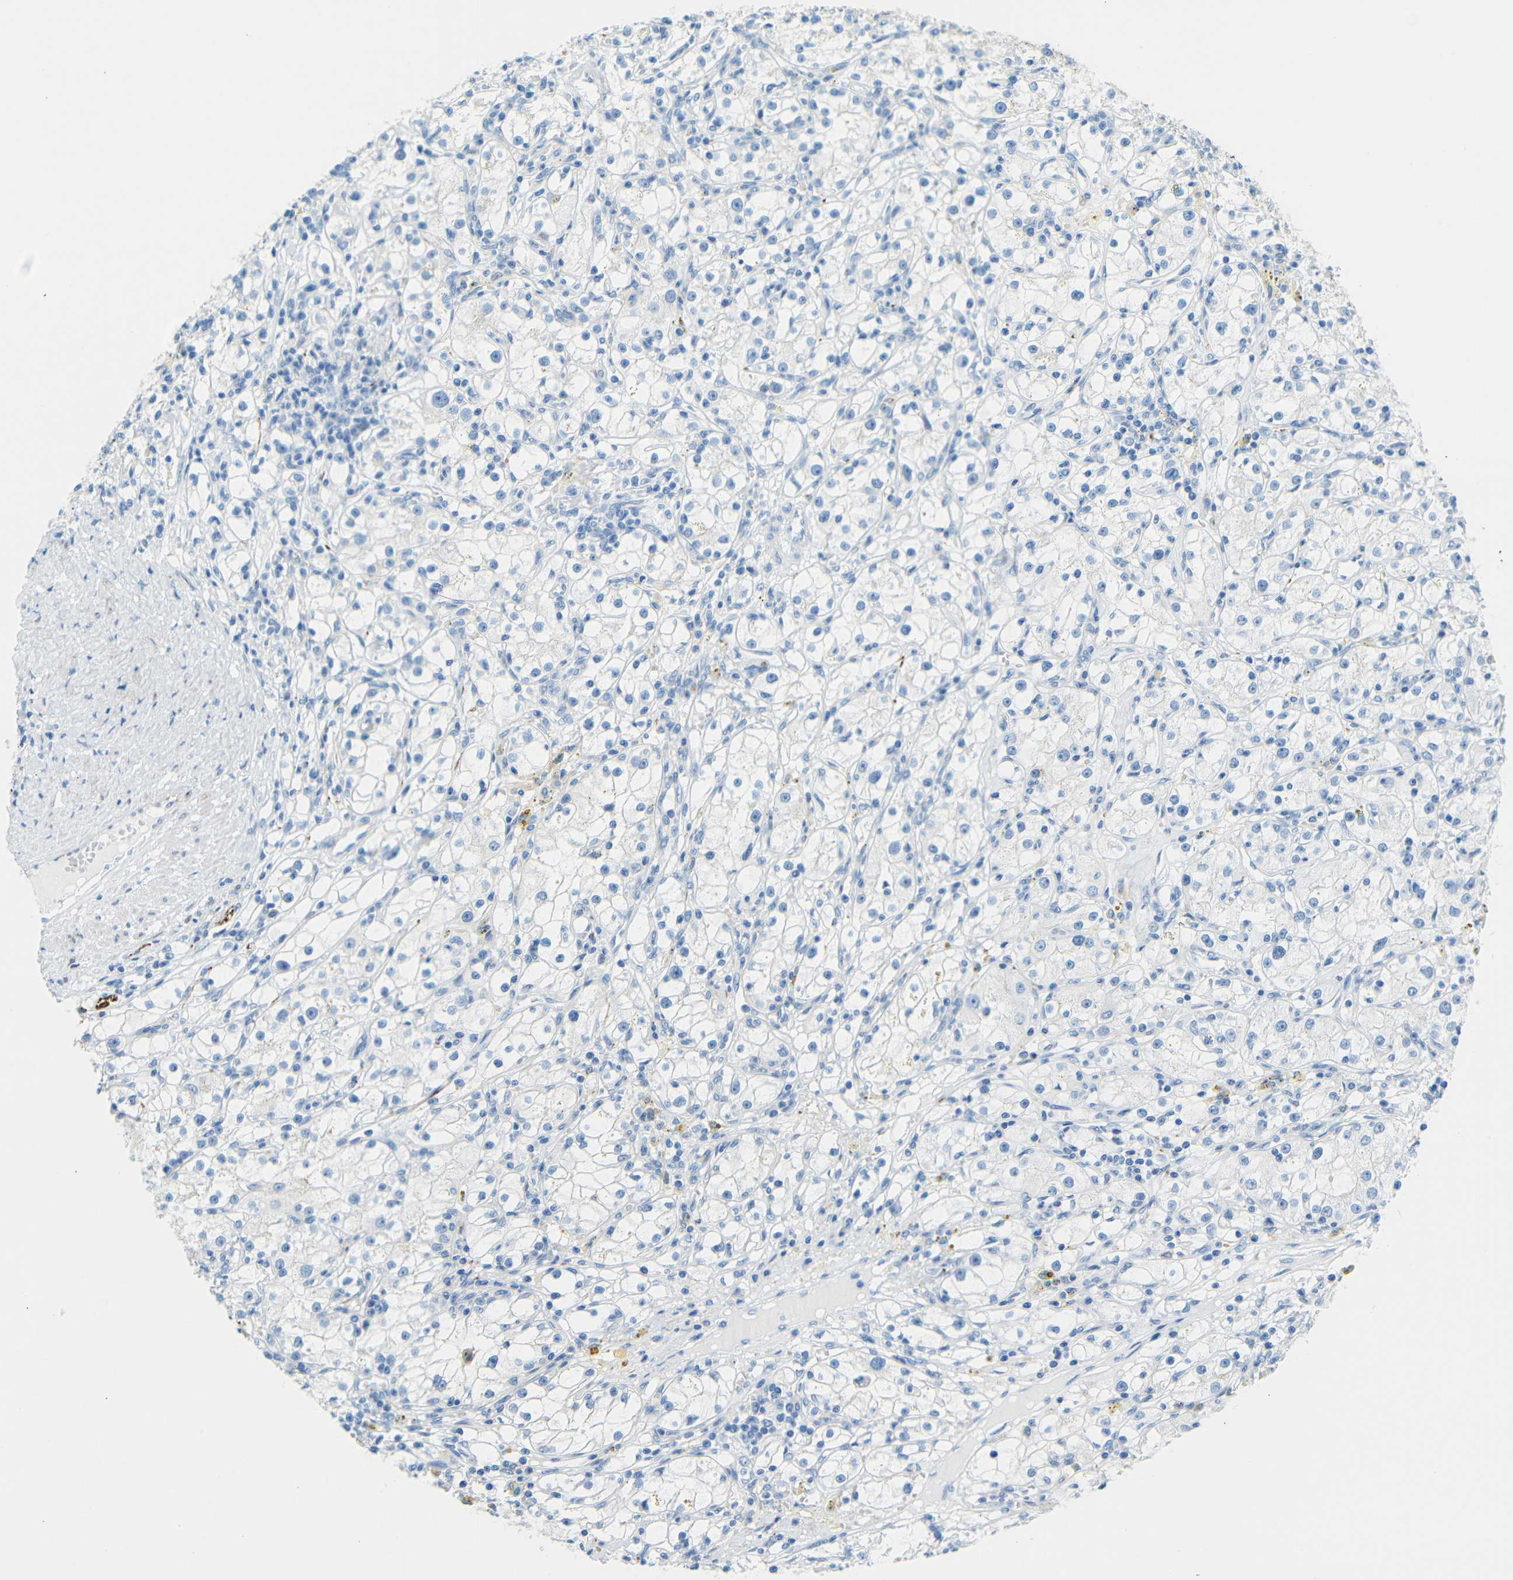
{"staining": {"intensity": "negative", "quantity": "none", "location": "none"}, "tissue": "renal cancer", "cell_type": "Tumor cells", "image_type": "cancer", "snomed": [{"axis": "morphology", "description": "Adenocarcinoma, NOS"}, {"axis": "topography", "description": "Kidney"}], "caption": "This is a photomicrograph of immunohistochemistry (IHC) staining of adenocarcinoma (renal), which shows no staining in tumor cells.", "gene": "TUBB4B", "patient": {"sex": "male", "age": 56}}